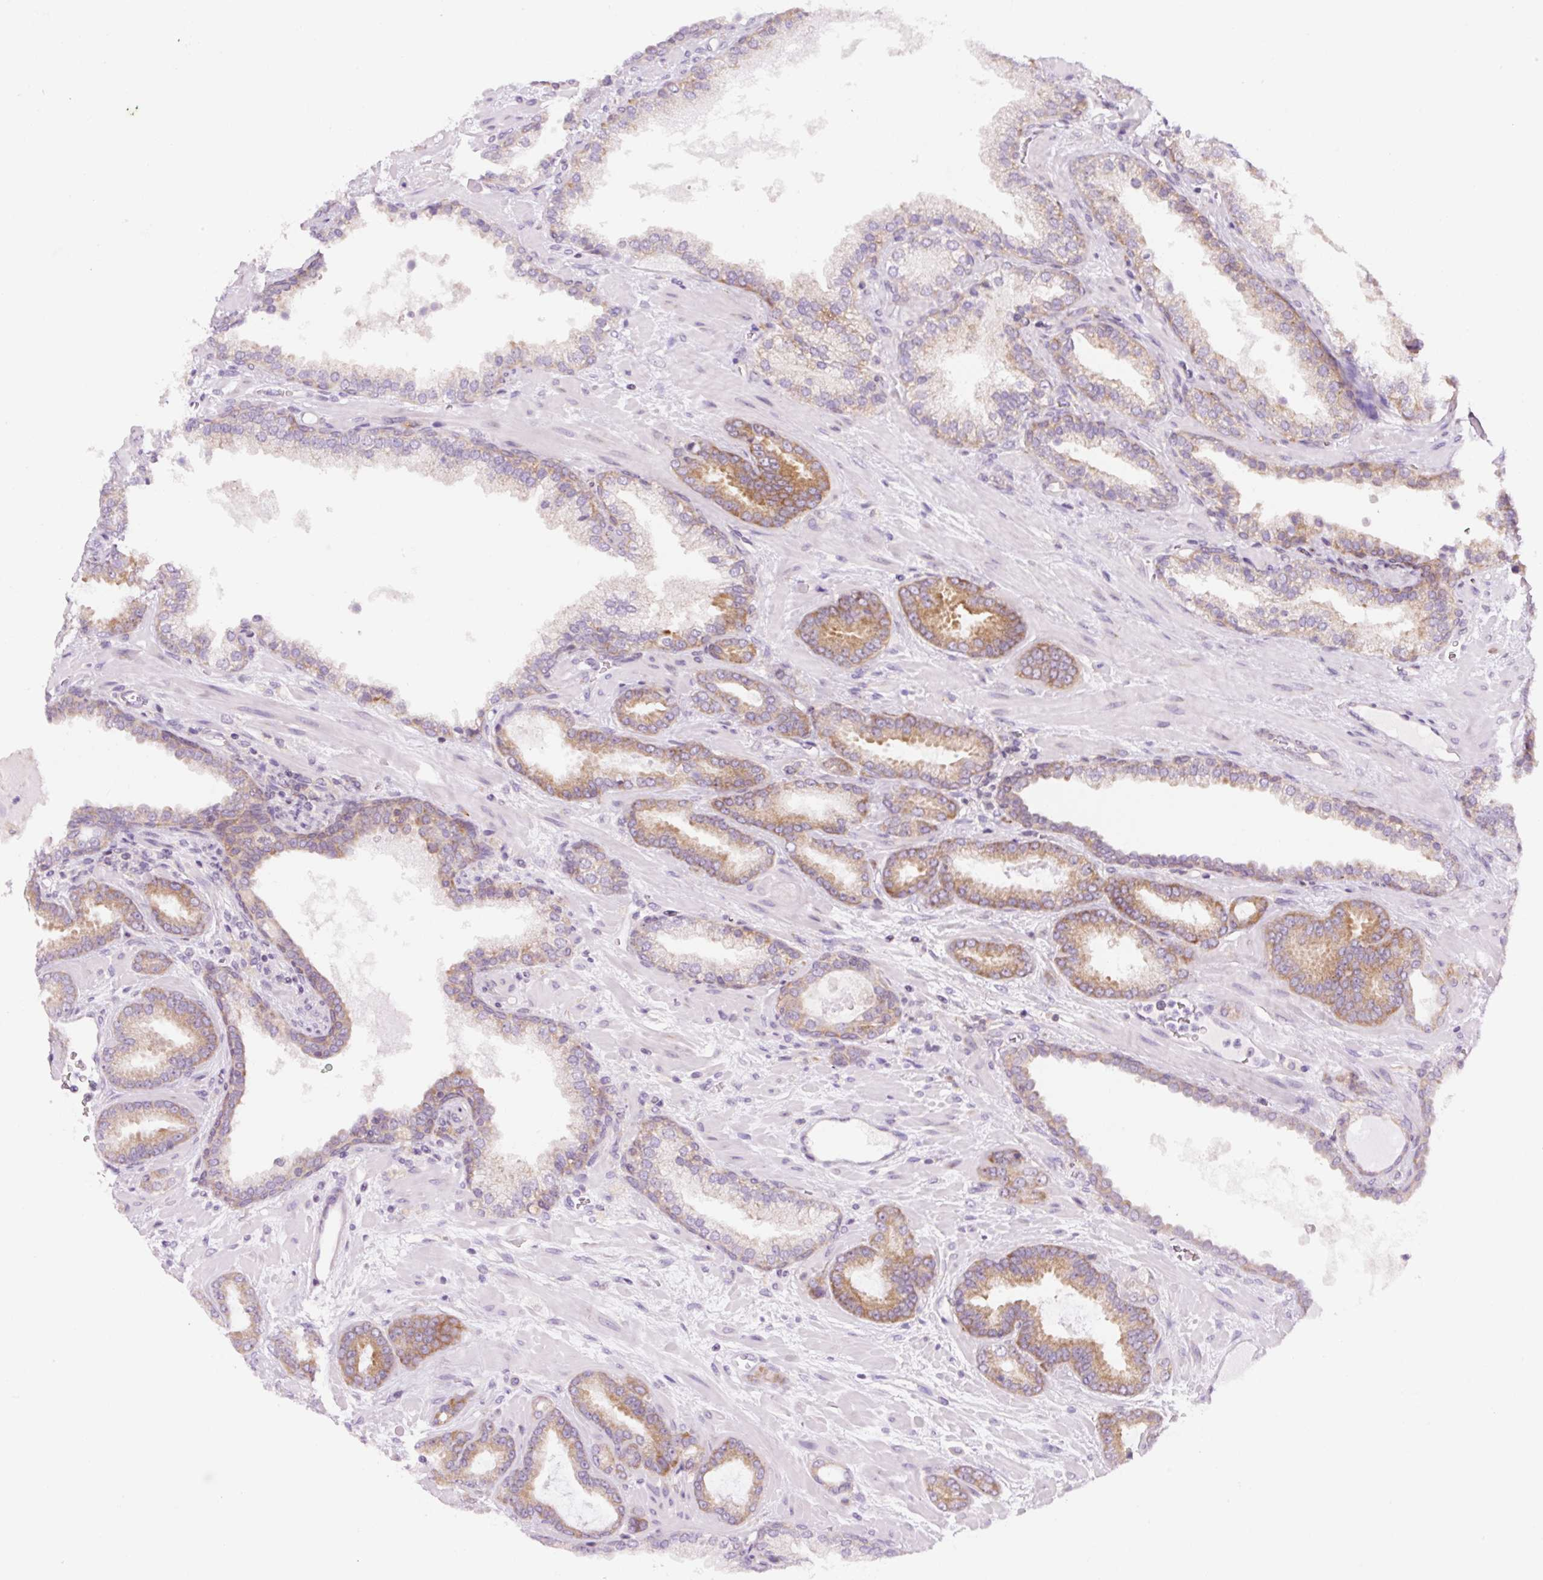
{"staining": {"intensity": "moderate", "quantity": ">75%", "location": "cytoplasmic/membranous"}, "tissue": "prostate cancer", "cell_type": "Tumor cells", "image_type": "cancer", "snomed": [{"axis": "morphology", "description": "Adenocarcinoma, Low grade"}, {"axis": "topography", "description": "Prostate"}], "caption": "Adenocarcinoma (low-grade) (prostate) tissue demonstrates moderate cytoplasmic/membranous staining in approximately >75% of tumor cells, visualized by immunohistochemistry. (Stains: DAB (3,3'-diaminobenzidine) in brown, nuclei in blue, Microscopy: brightfield microscopy at high magnification).", "gene": "RPL41", "patient": {"sex": "male", "age": 62}}